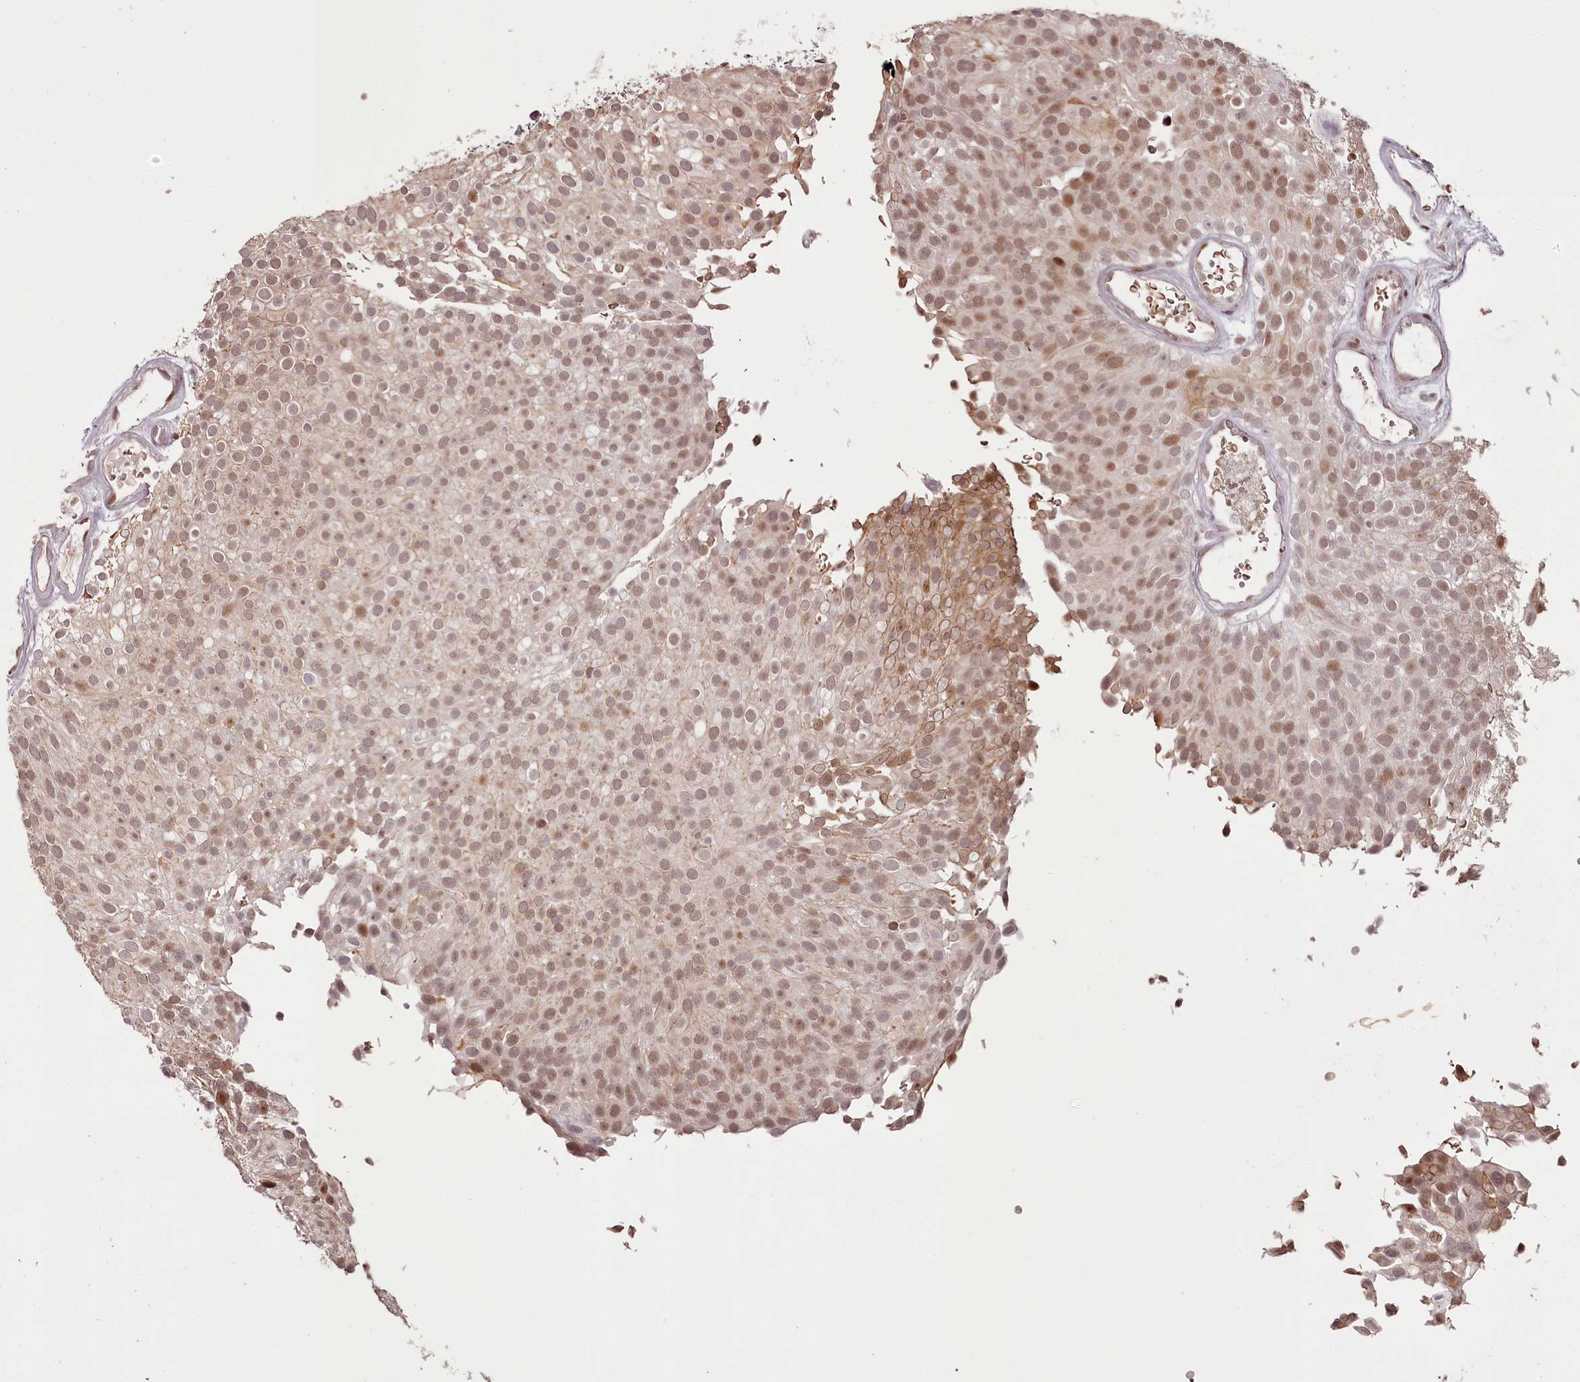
{"staining": {"intensity": "moderate", "quantity": ">75%", "location": "nuclear"}, "tissue": "urothelial cancer", "cell_type": "Tumor cells", "image_type": "cancer", "snomed": [{"axis": "morphology", "description": "Urothelial carcinoma, Low grade"}, {"axis": "topography", "description": "Urinary bladder"}], "caption": "Human urothelial cancer stained for a protein (brown) demonstrates moderate nuclear positive expression in about >75% of tumor cells.", "gene": "THYN1", "patient": {"sex": "male", "age": 78}}